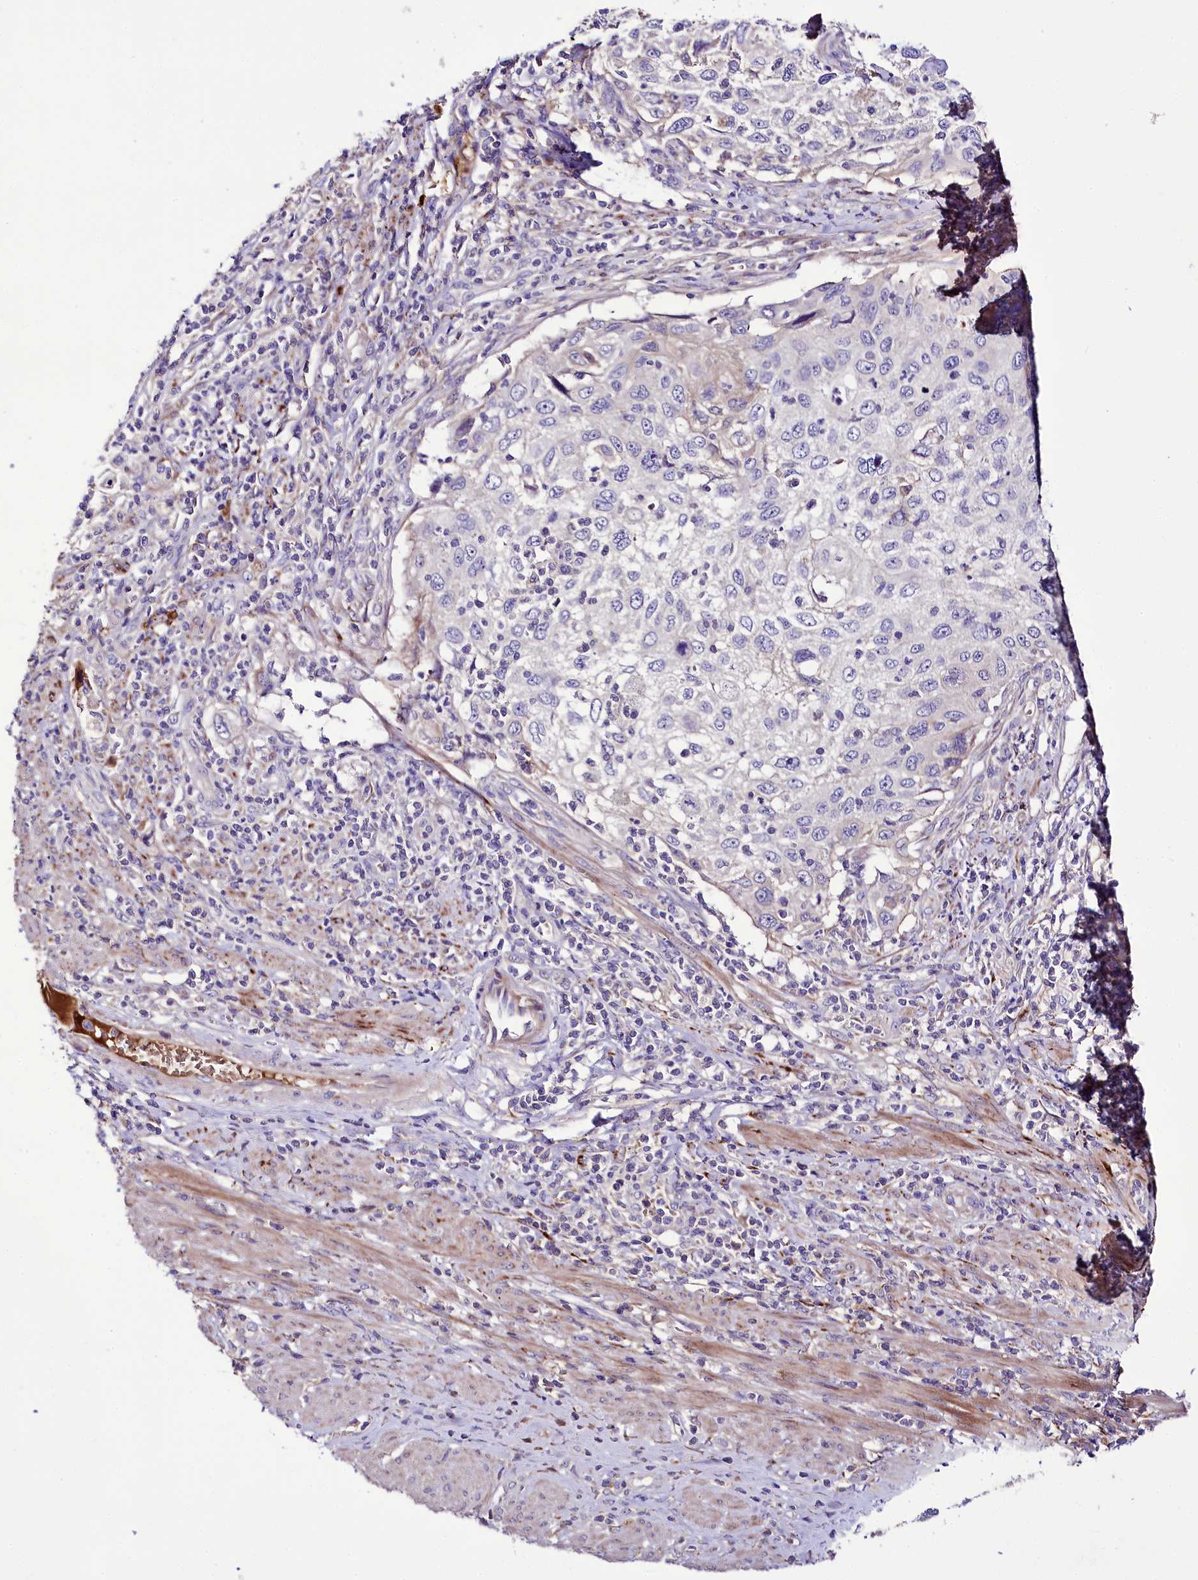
{"staining": {"intensity": "negative", "quantity": "none", "location": "none"}, "tissue": "cervical cancer", "cell_type": "Tumor cells", "image_type": "cancer", "snomed": [{"axis": "morphology", "description": "Squamous cell carcinoma, NOS"}, {"axis": "topography", "description": "Cervix"}], "caption": "Photomicrograph shows no protein staining in tumor cells of cervical cancer (squamous cell carcinoma) tissue.", "gene": "PPP1R32", "patient": {"sex": "female", "age": 70}}